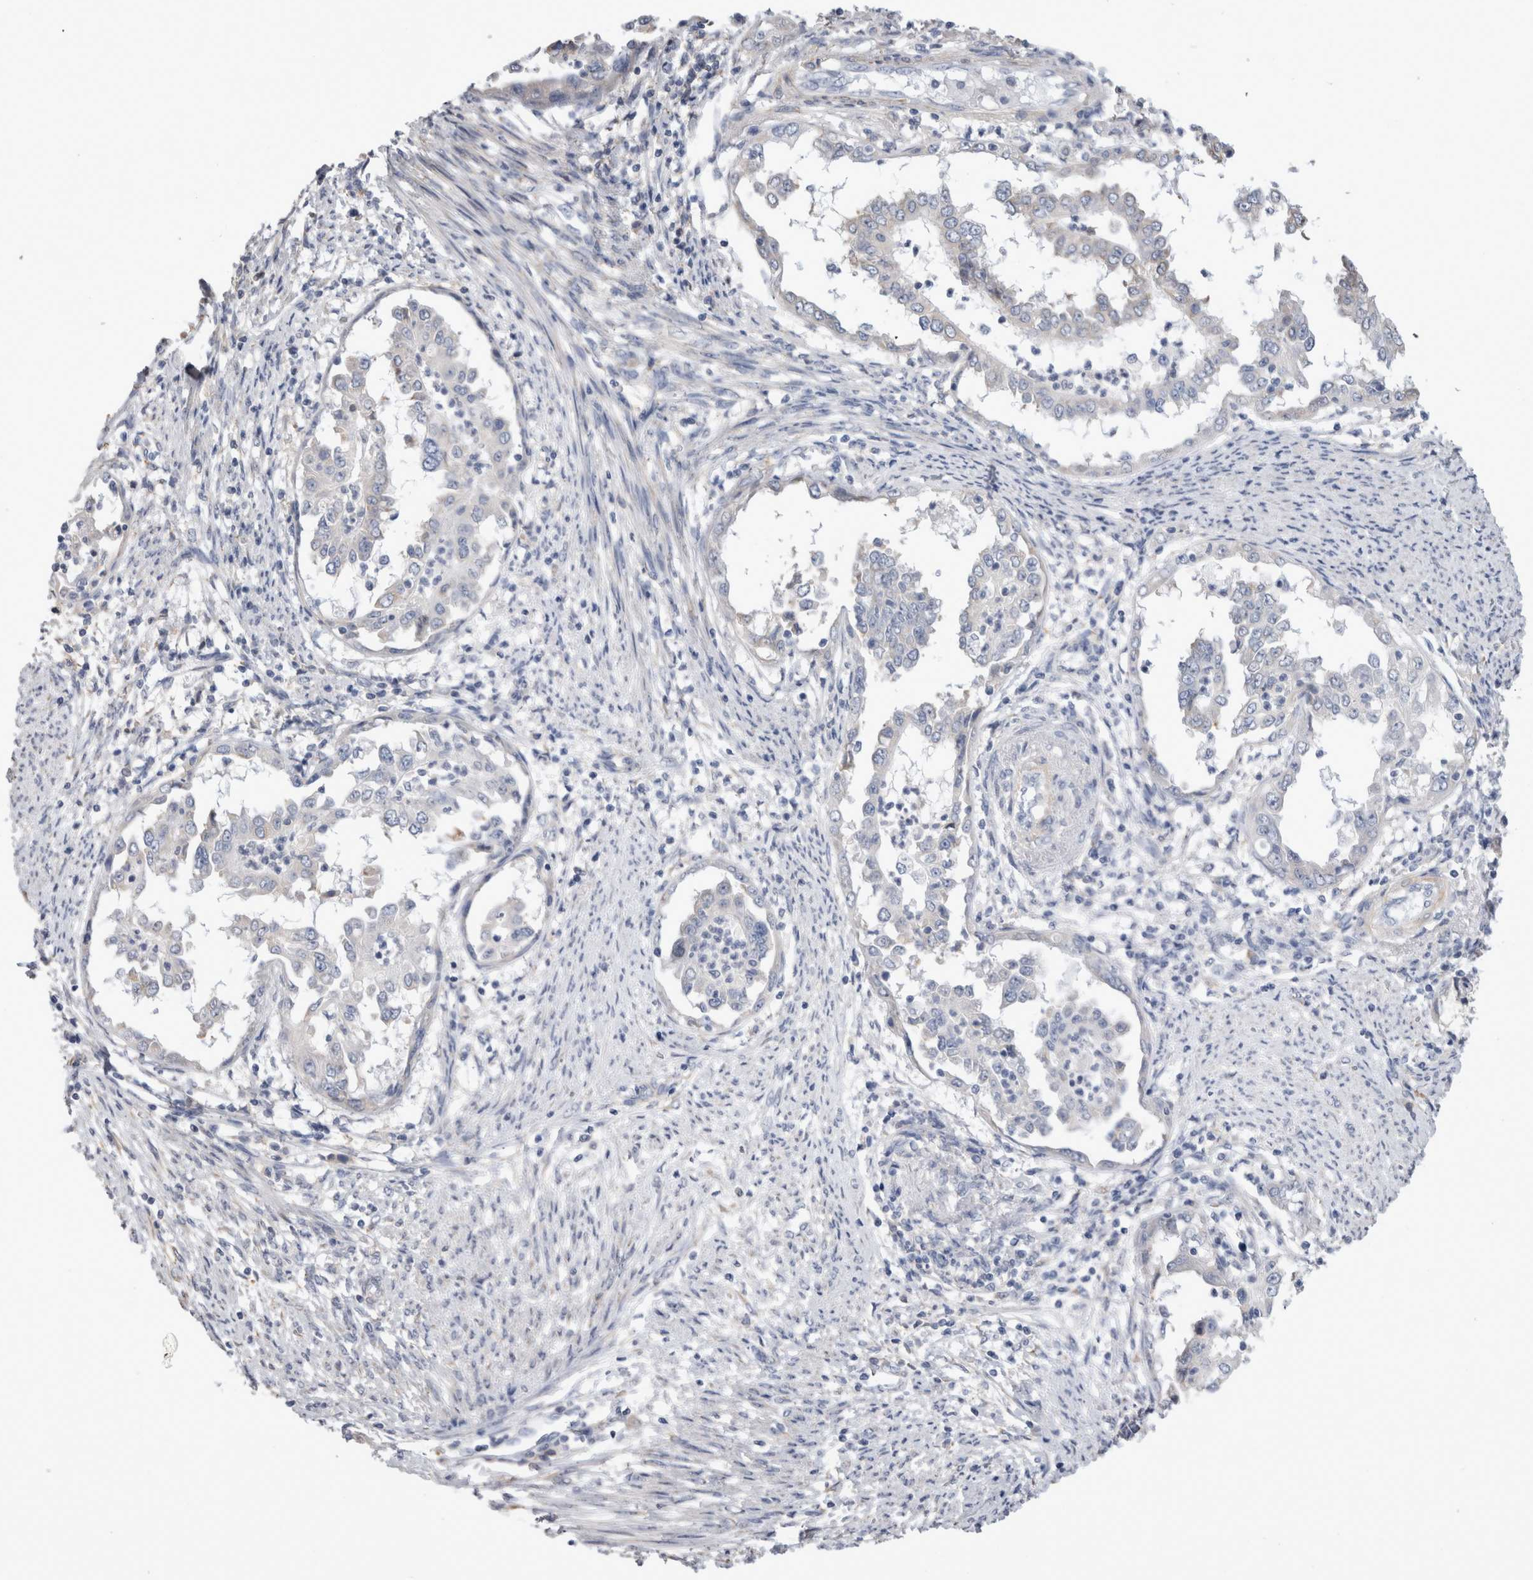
{"staining": {"intensity": "negative", "quantity": "none", "location": "none"}, "tissue": "endometrial cancer", "cell_type": "Tumor cells", "image_type": "cancer", "snomed": [{"axis": "morphology", "description": "Adenocarcinoma, NOS"}, {"axis": "topography", "description": "Endometrium"}], "caption": "This is an IHC photomicrograph of endometrial cancer. There is no positivity in tumor cells.", "gene": "SMAP2", "patient": {"sex": "female", "age": 85}}